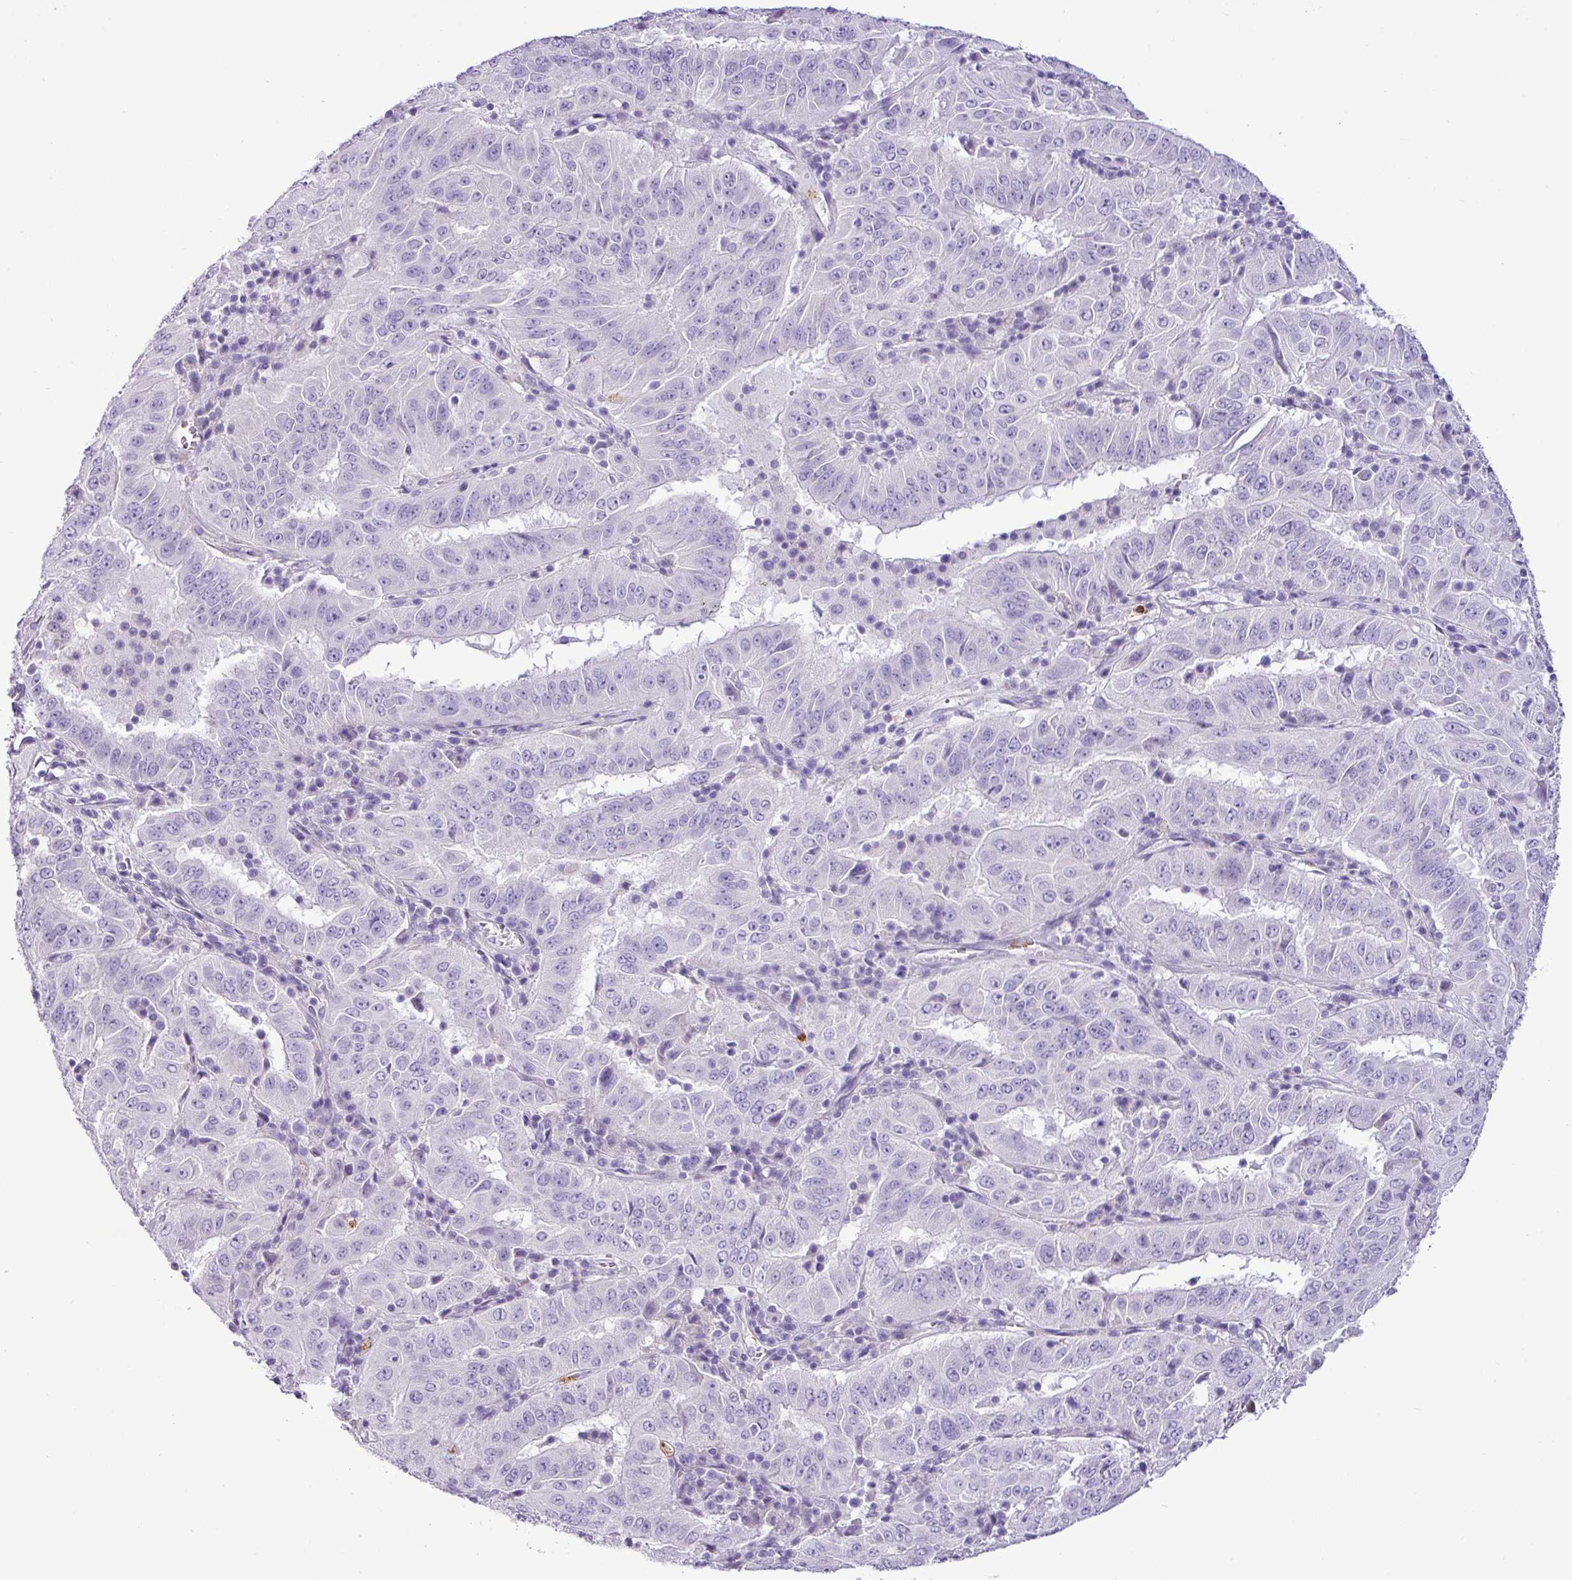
{"staining": {"intensity": "negative", "quantity": "none", "location": "none"}, "tissue": "pancreatic cancer", "cell_type": "Tumor cells", "image_type": "cancer", "snomed": [{"axis": "morphology", "description": "Adenocarcinoma, NOS"}, {"axis": "topography", "description": "Pancreas"}], "caption": "Immunohistochemistry (IHC) micrograph of human adenocarcinoma (pancreatic) stained for a protein (brown), which reveals no positivity in tumor cells.", "gene": "ZSCAN5A", "patient": {"sex": "male", "age": 63}}